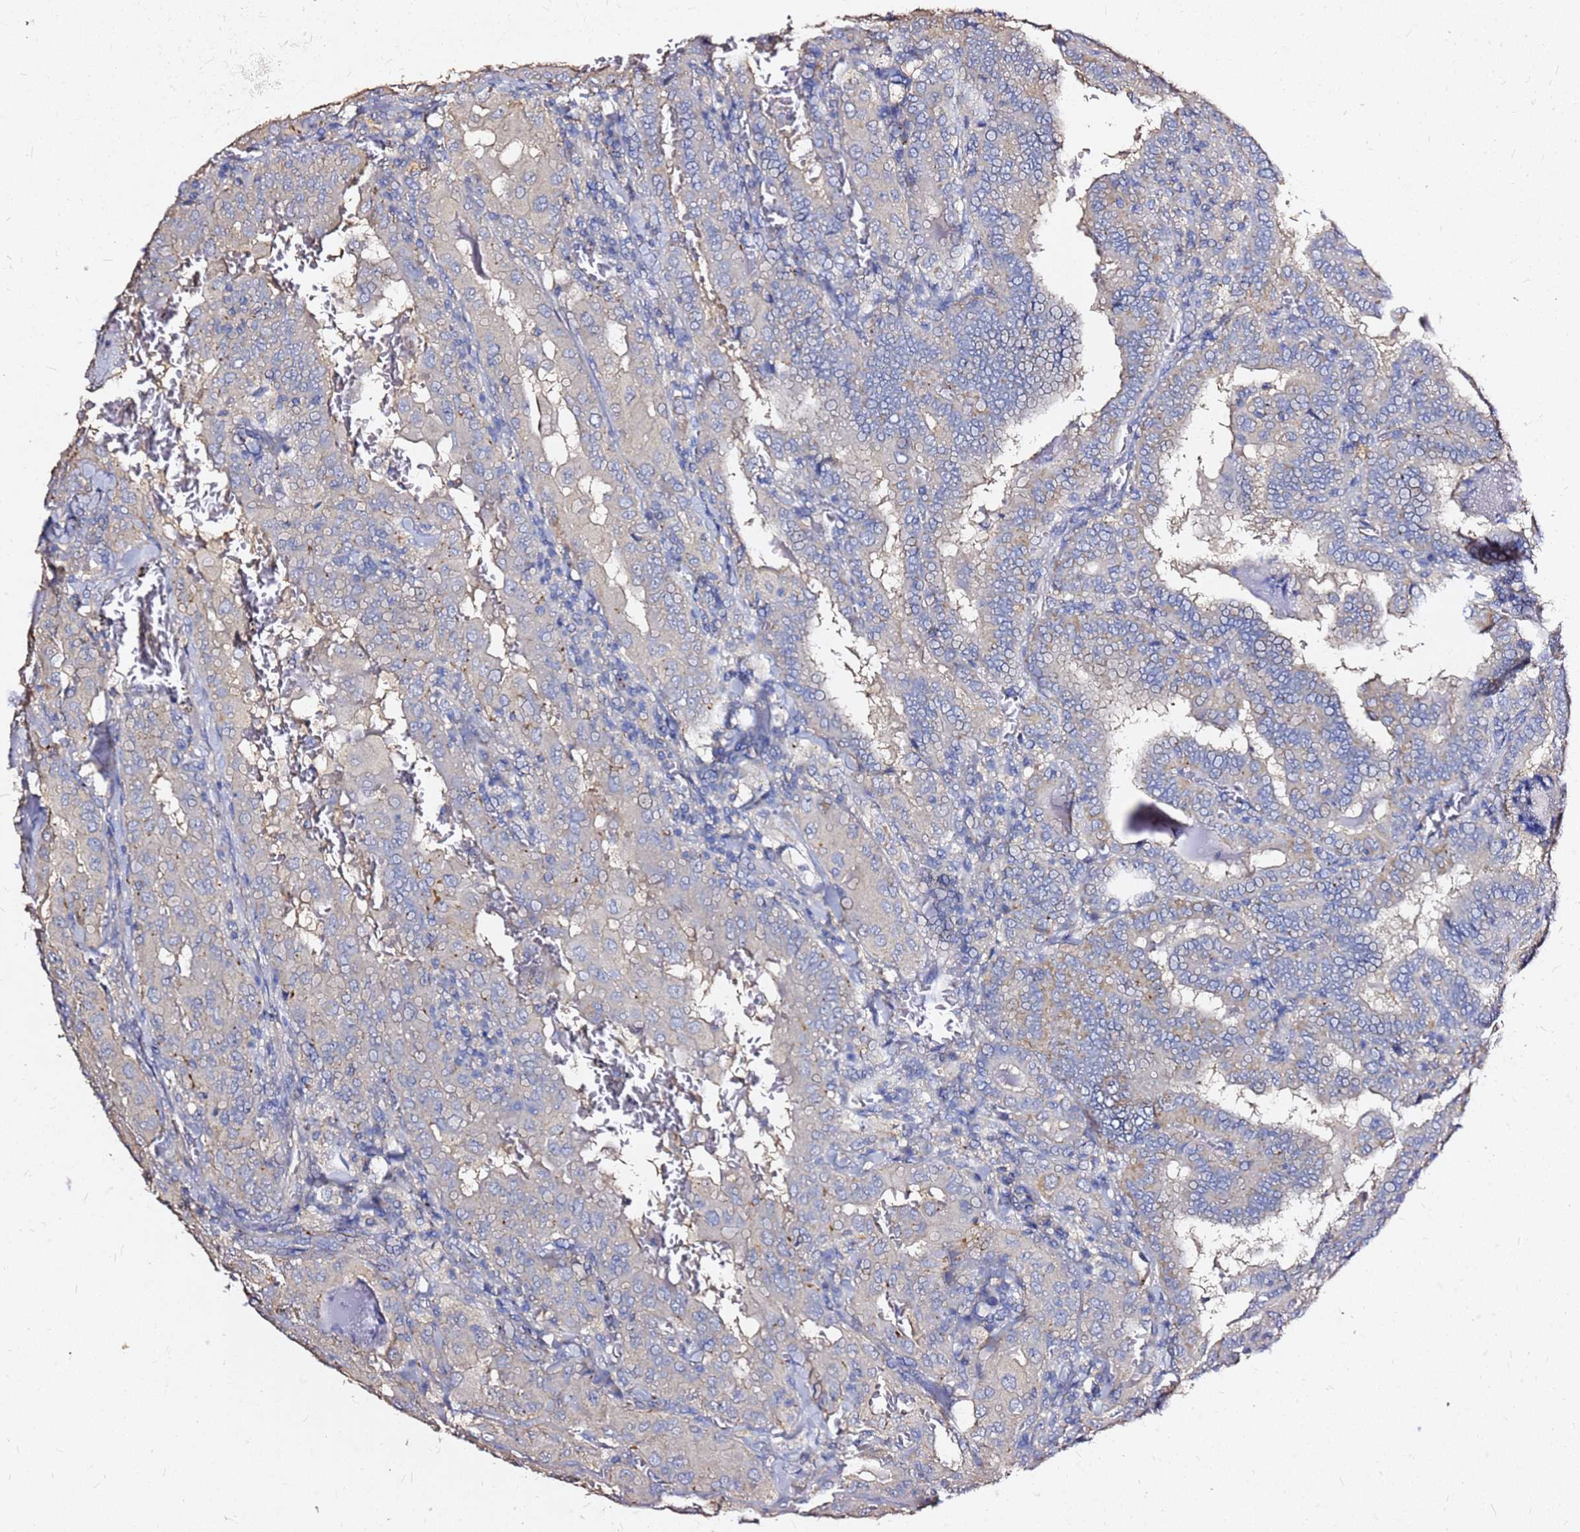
{"staining": {"intensity": "weak", "quantity": "25%-75%", "location": "cytoplasmic/membranous"}, "tissue": "thyroid cancer", "cell_type": "Tumor cells", "image_type": "cancer", "snomed": [{"axis": "morphology", "description": "Papillary adenocarcinoma, NOS"}, {"axis": "topography", "description": "Thyroid gland"}], "caption": "Thyroid cancer (papillary adenocarcinoma) stained with immunohistochemistry (IHC) exhibits weak cytoplasmic/membranous positivity in approximately 25%-75% of tumor cells. (DAB (3,3'-diaminobenzidine) = brown stain, brightfield microscopy at high magnification).", "gene": "EXD3", "patient": {"sex": "female", "age": 72}}